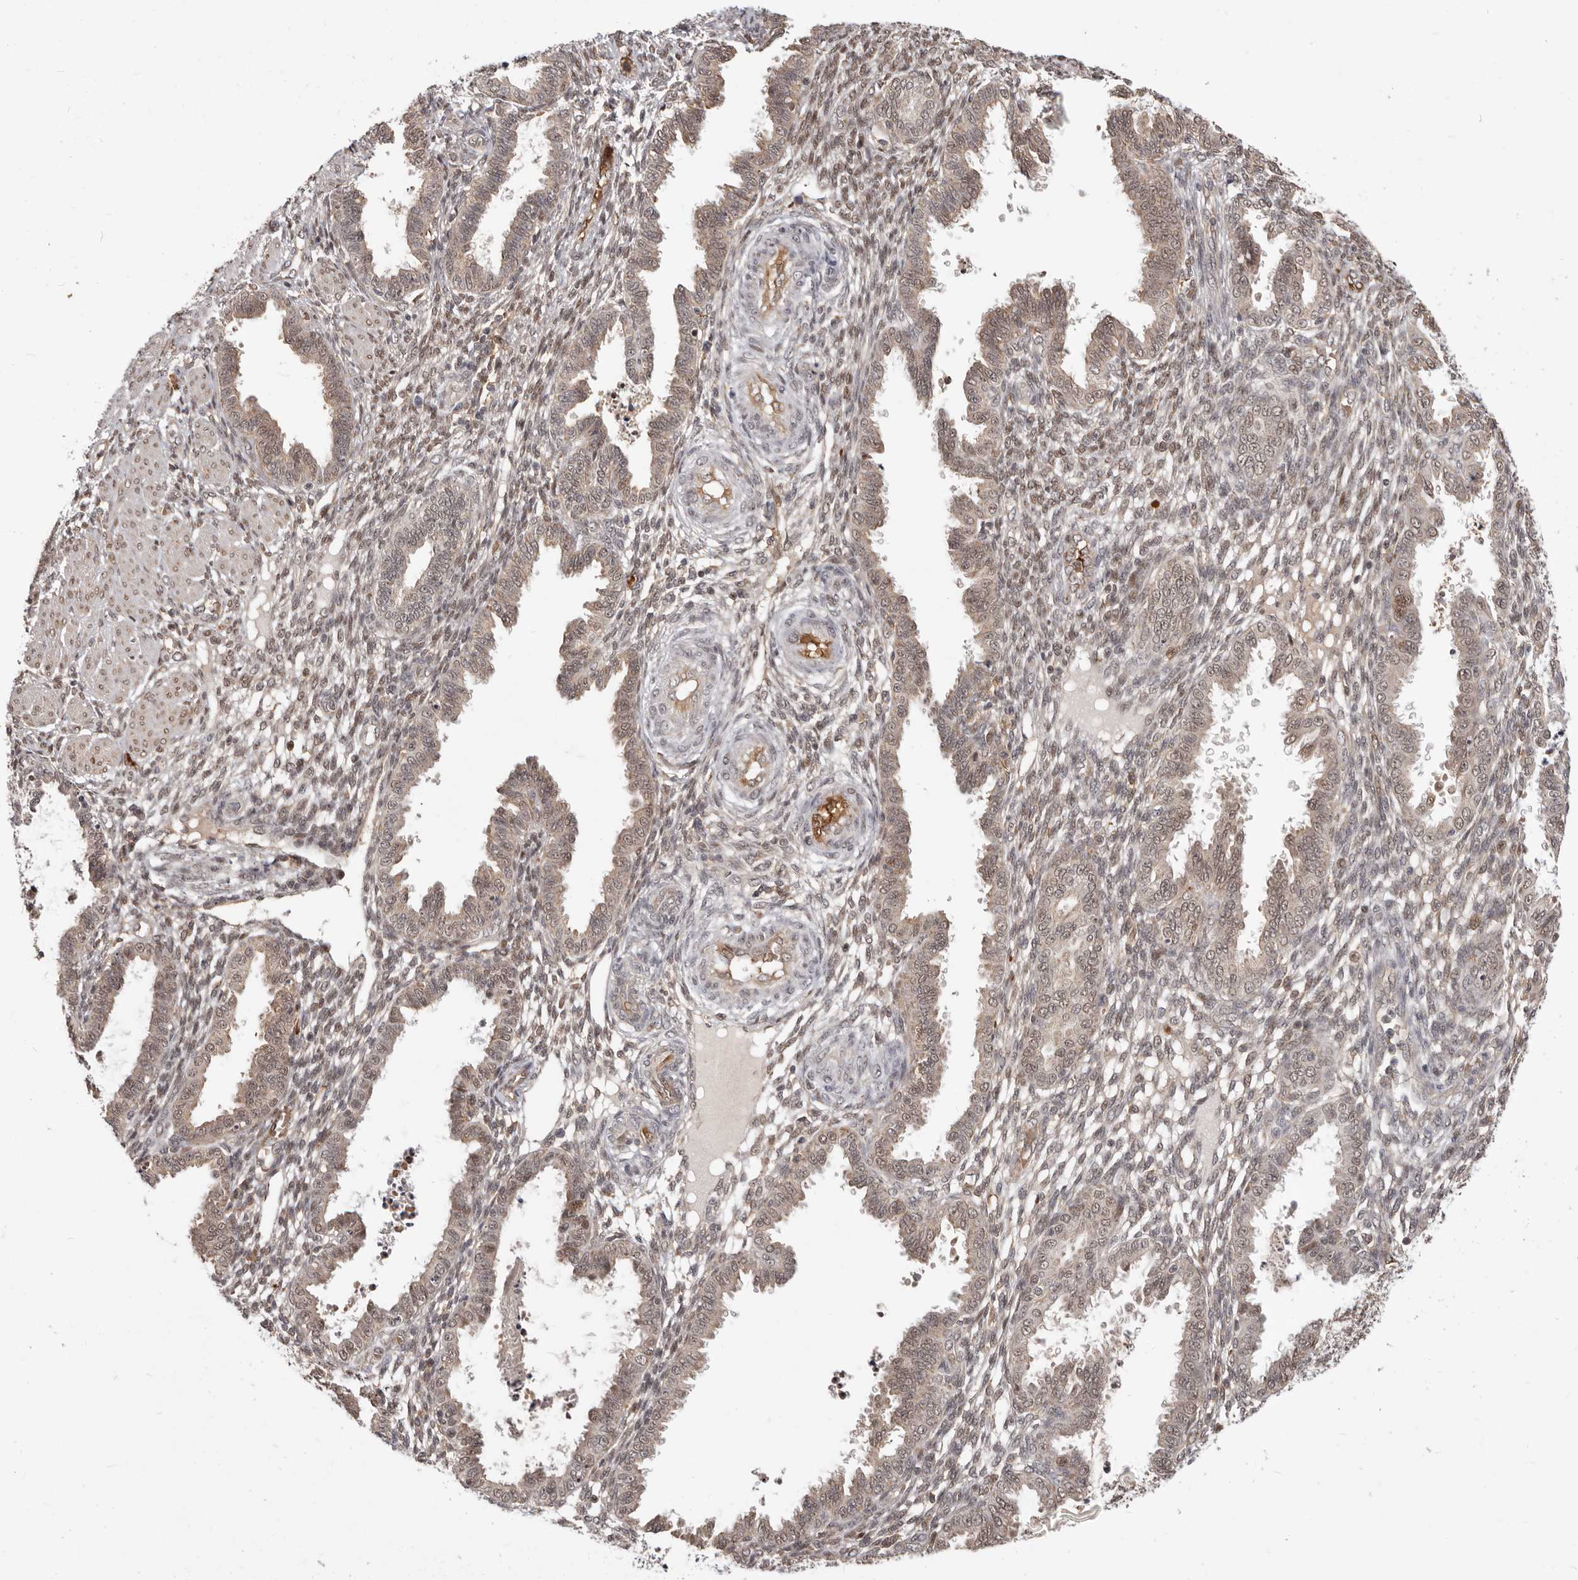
{"staining": {"intensity": "weak", "quantity": "25%-75%", "location": "cytoplasmic/membranous,nuclear"}, "tissue": "endometrium", "cell_type": "Cells in endometrial stroma", "image_type": "normal", "snomed": [{"axis": "morphology", "description": "Normal tissue, NOS"}, {"axis": "topography", "description": "Endometrium"}], "caption": "IHC (DAB) staining of benign human endometrium exhibits weak cytoplasmic/membranous,nuclear protein positivity in about 25%-75% of cells in endometrial stroma.", "gene": "NCOA3", "patient": {"sex": "female", "age": 33}}